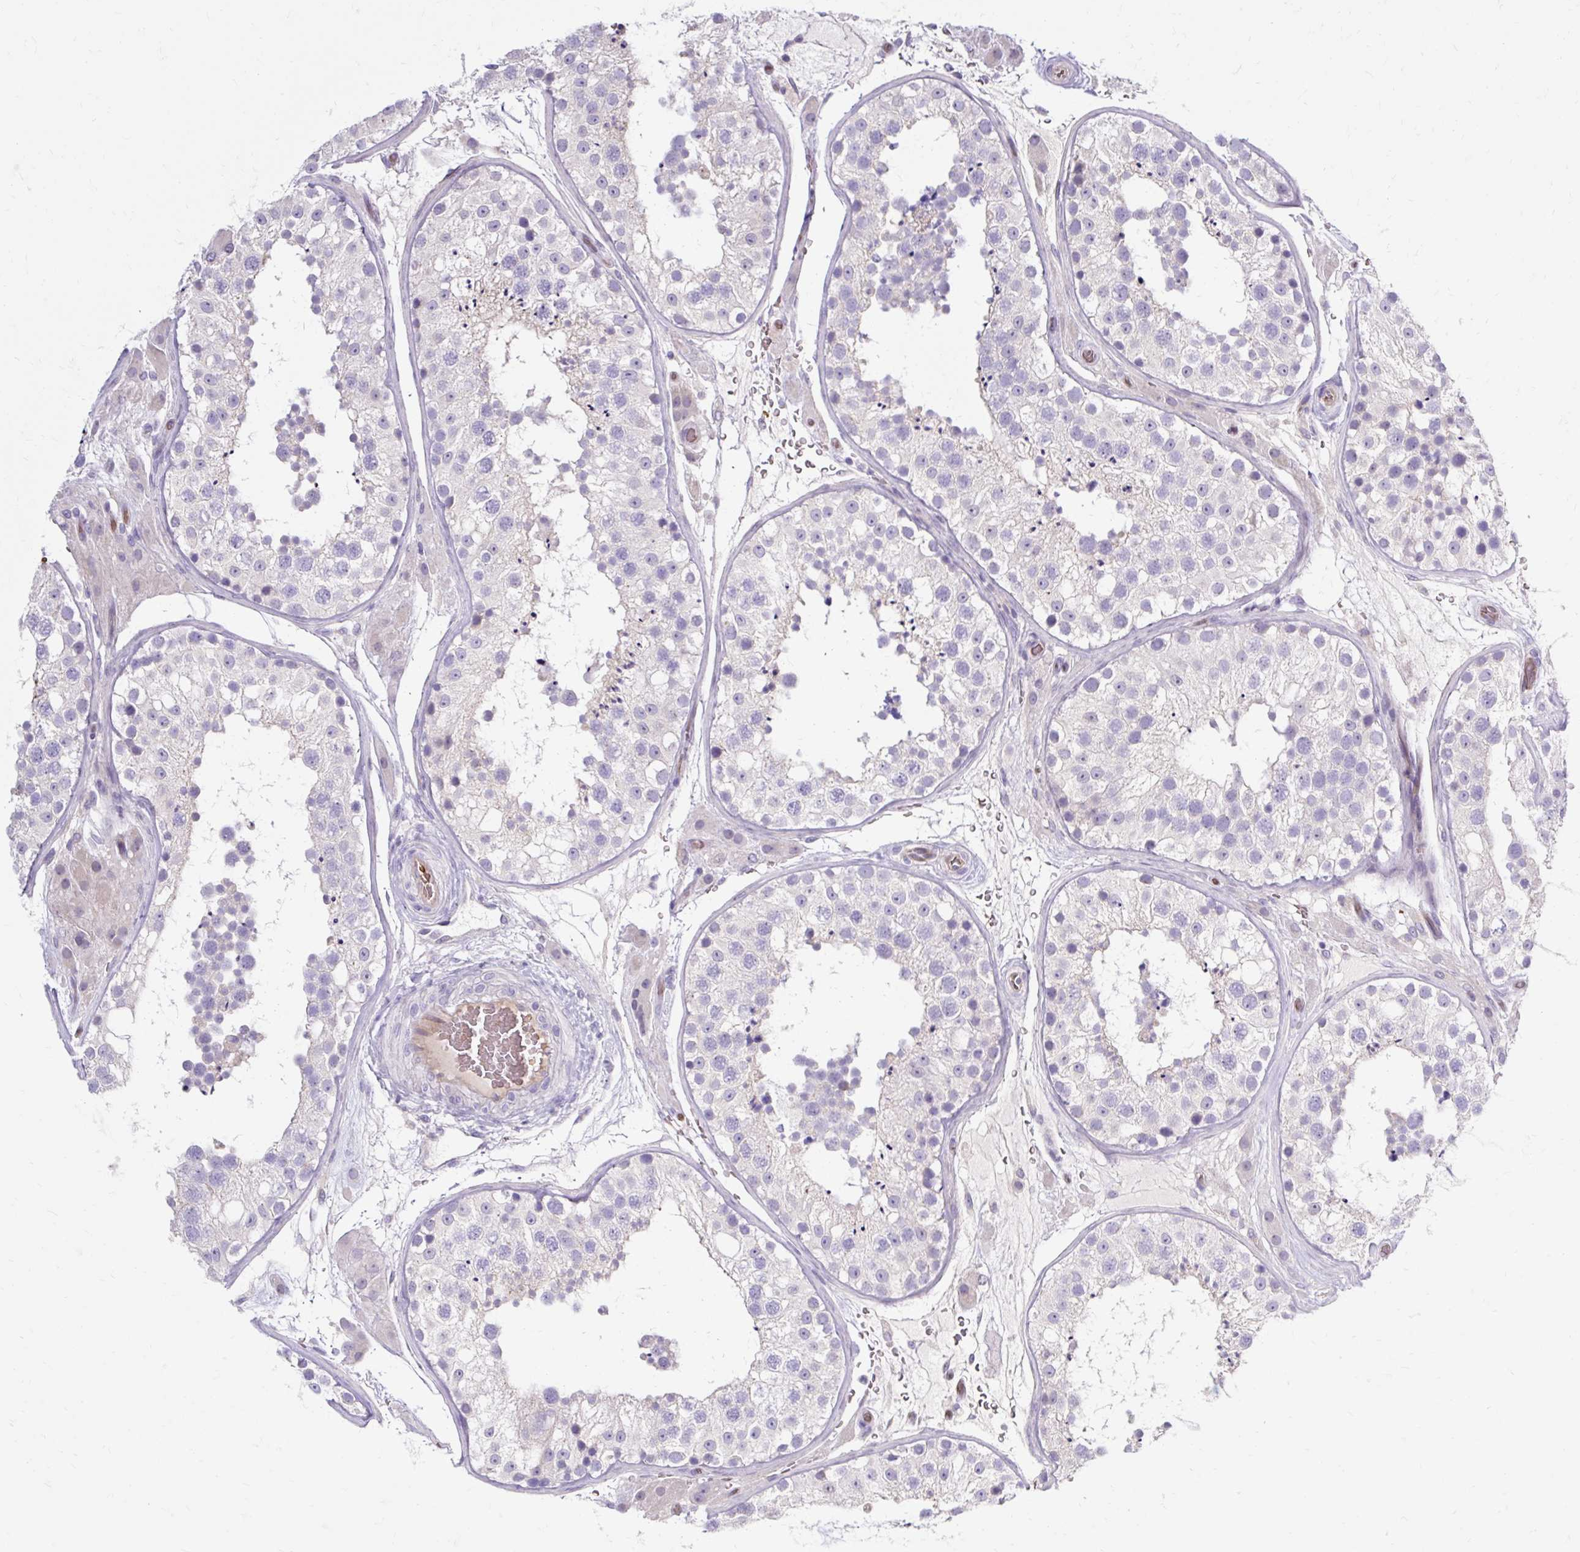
{"staining": {"intensity": "negative", "quantity": "none", "location": "none"}, "tissue": "testis", "cell_type": "Cells in seminiferous ducts", "image_type": "normal", "snomed": [{"axis": "morphology", "description": "Normal tissue, NOS"}, {"axis": "topography", "description": "Testis"}], "caption": "Immunohistochemical staining of normal human testis reveals no significant expression in cells in seminiferous ducts.", "gene": "USHBP1", "patient": {"sex": "male", "age": 26}}